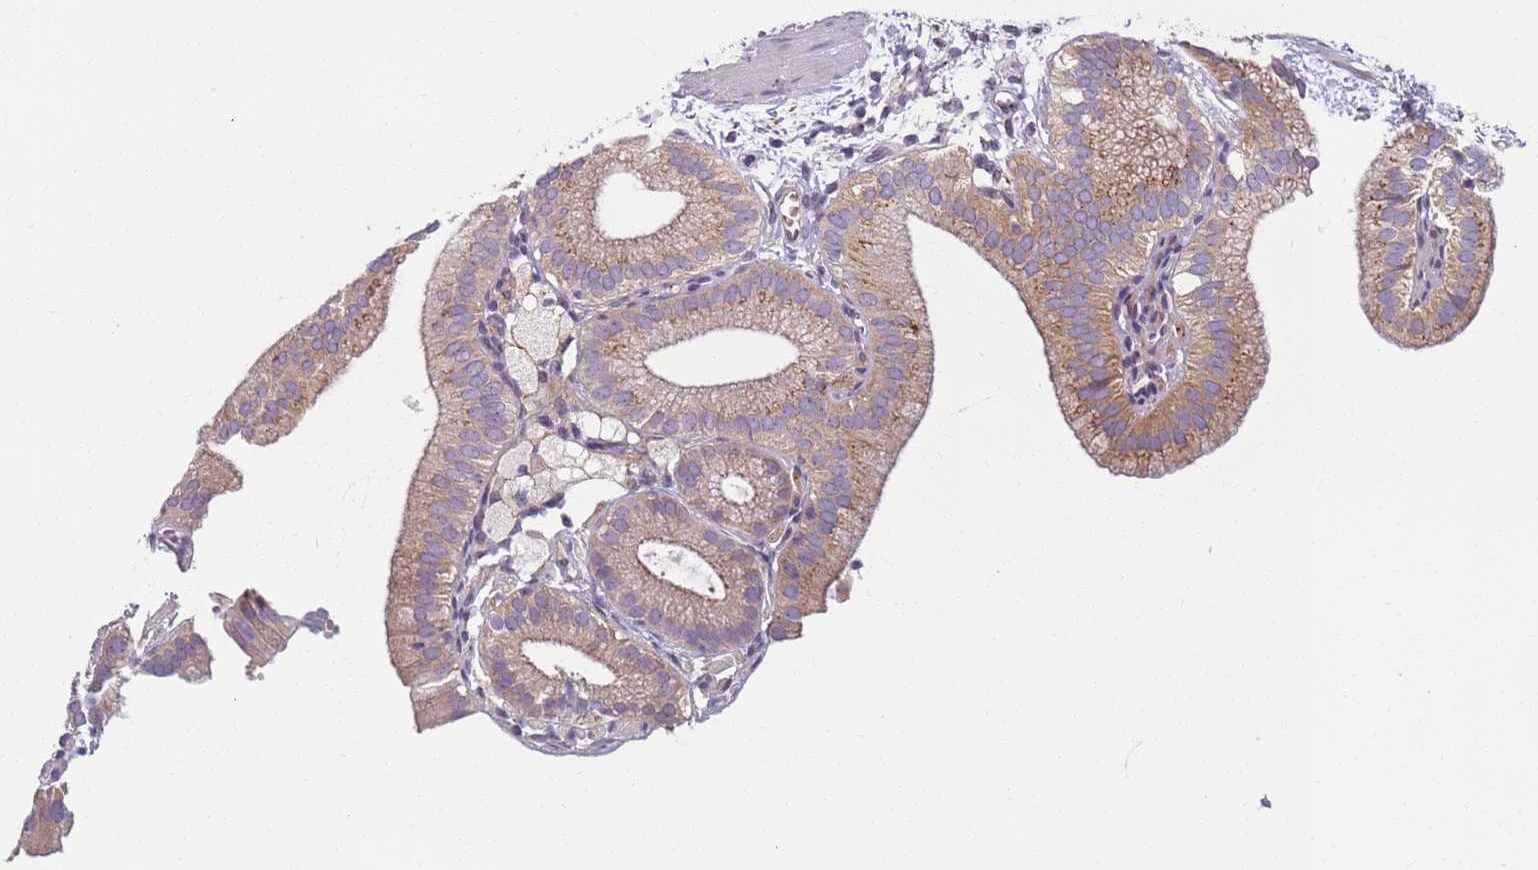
{"staining": {"intensity": "moderate", "quantity": ">75%", "location": "cytoplasmic/membranous"}, "tissue": "gallbladder", "cell_type": "Glandular cells", "image_type": "normal", "snomed": [{"axis": "morphology", "description": "Normal tissue, NOS"}, {"axis": "topography", "description": "Gallbladder"}], "caption": "About >75% of glandular cells in unremarkable human gallbladder demonstrate moderate cytoplasmic/membranous protein expression as visualized by brown immunohistochemical staining.", "gene": "AKTIP", "patient": {"sex": "male", "age": 55}}